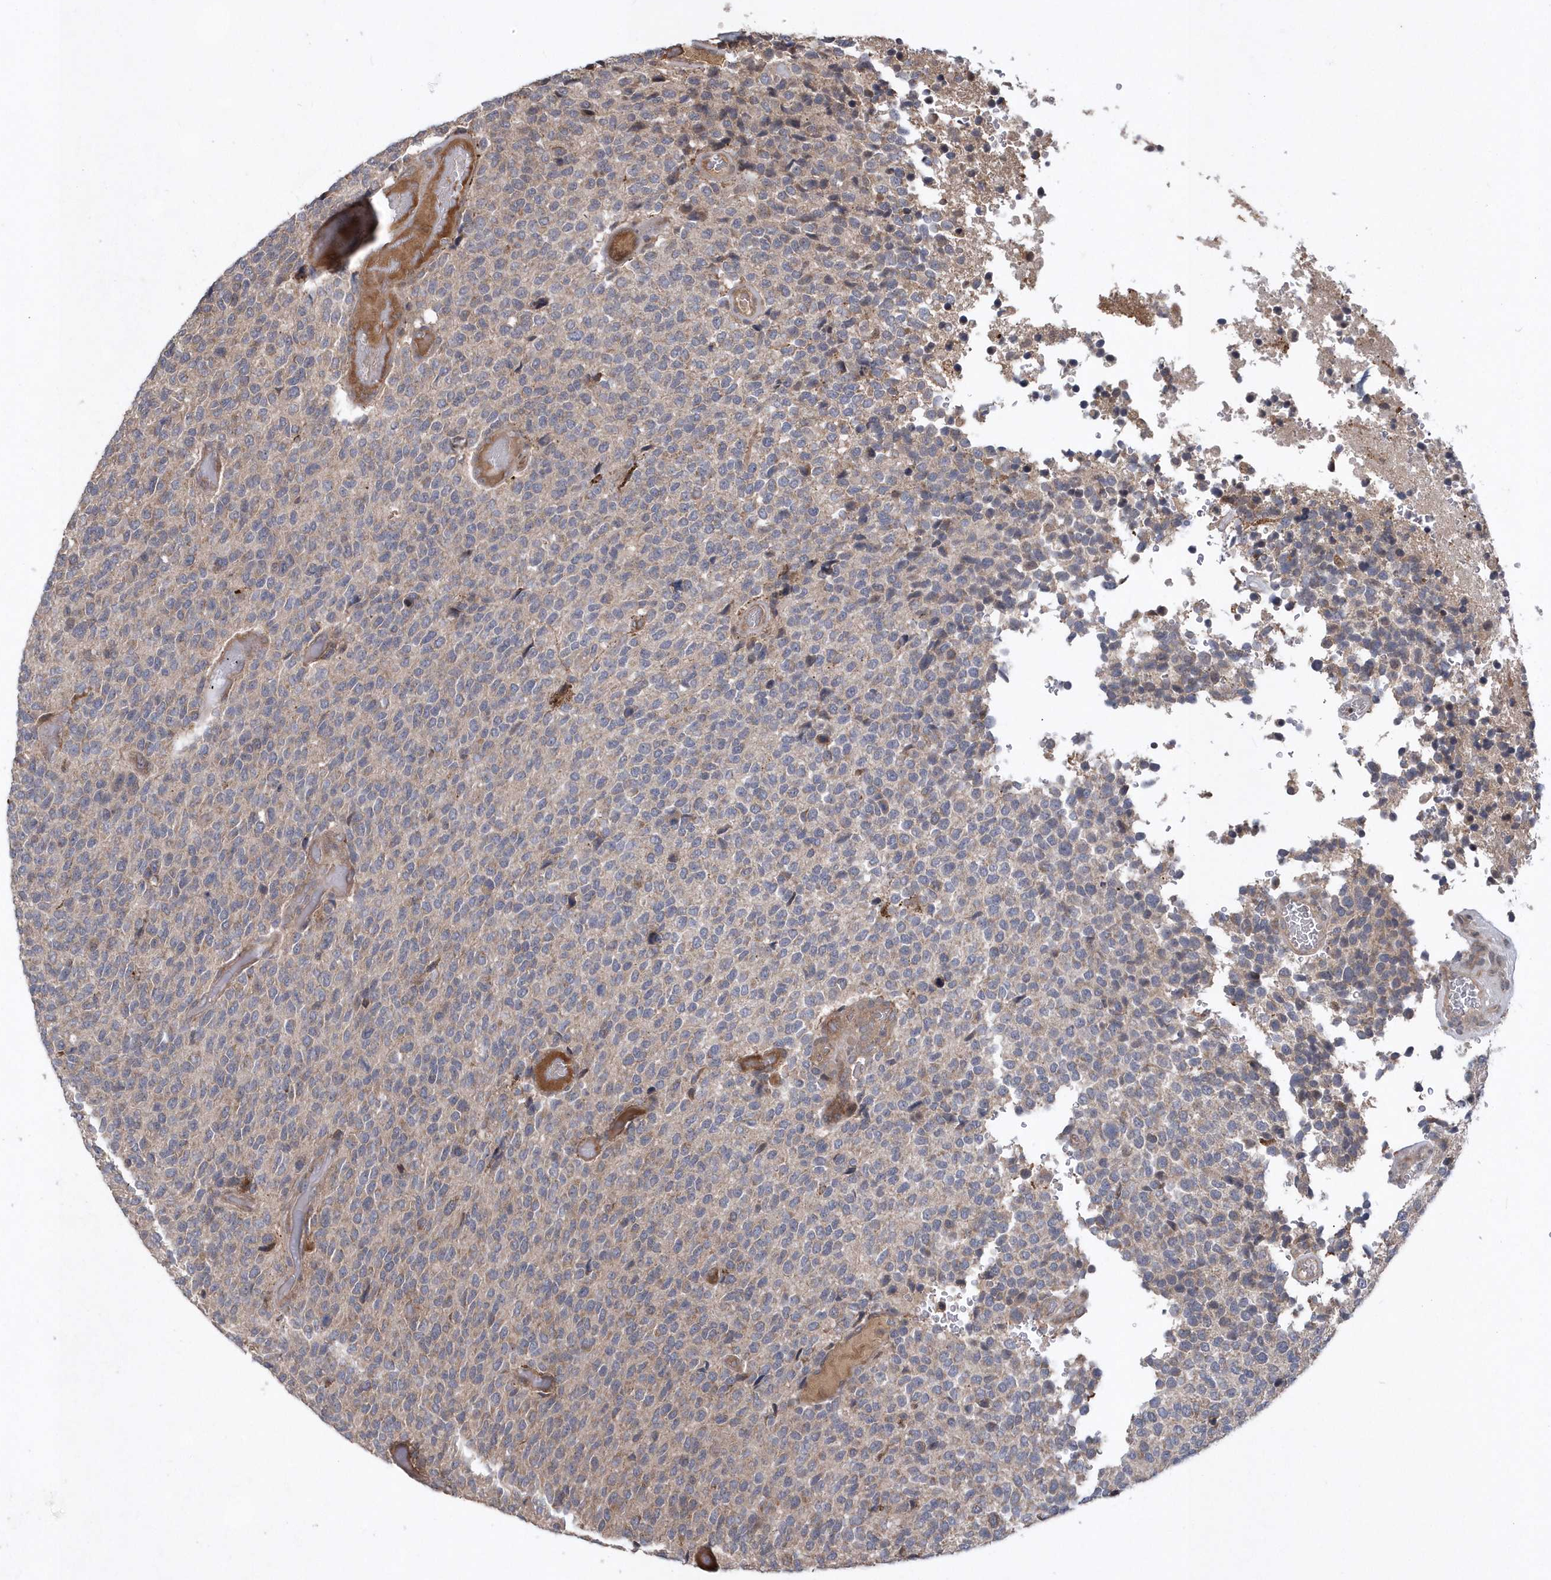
{"staining": {"intensity": "negative", "quantity": "none", "location": "none"}, "tissue": "glioma", "cell_type": "Tumor cells", "image_type": "cancer", "snomed": [{"axis": "morphology", "description": "Glioma, malignant, High grade"}, {"axis": "topography", "description": "pancreas cauda"}], "caption": "An image of human glioma is negative for staining in tumor cells.", "gene": "HMGCS1", "patient": {"sex": "male", "age": 60}}